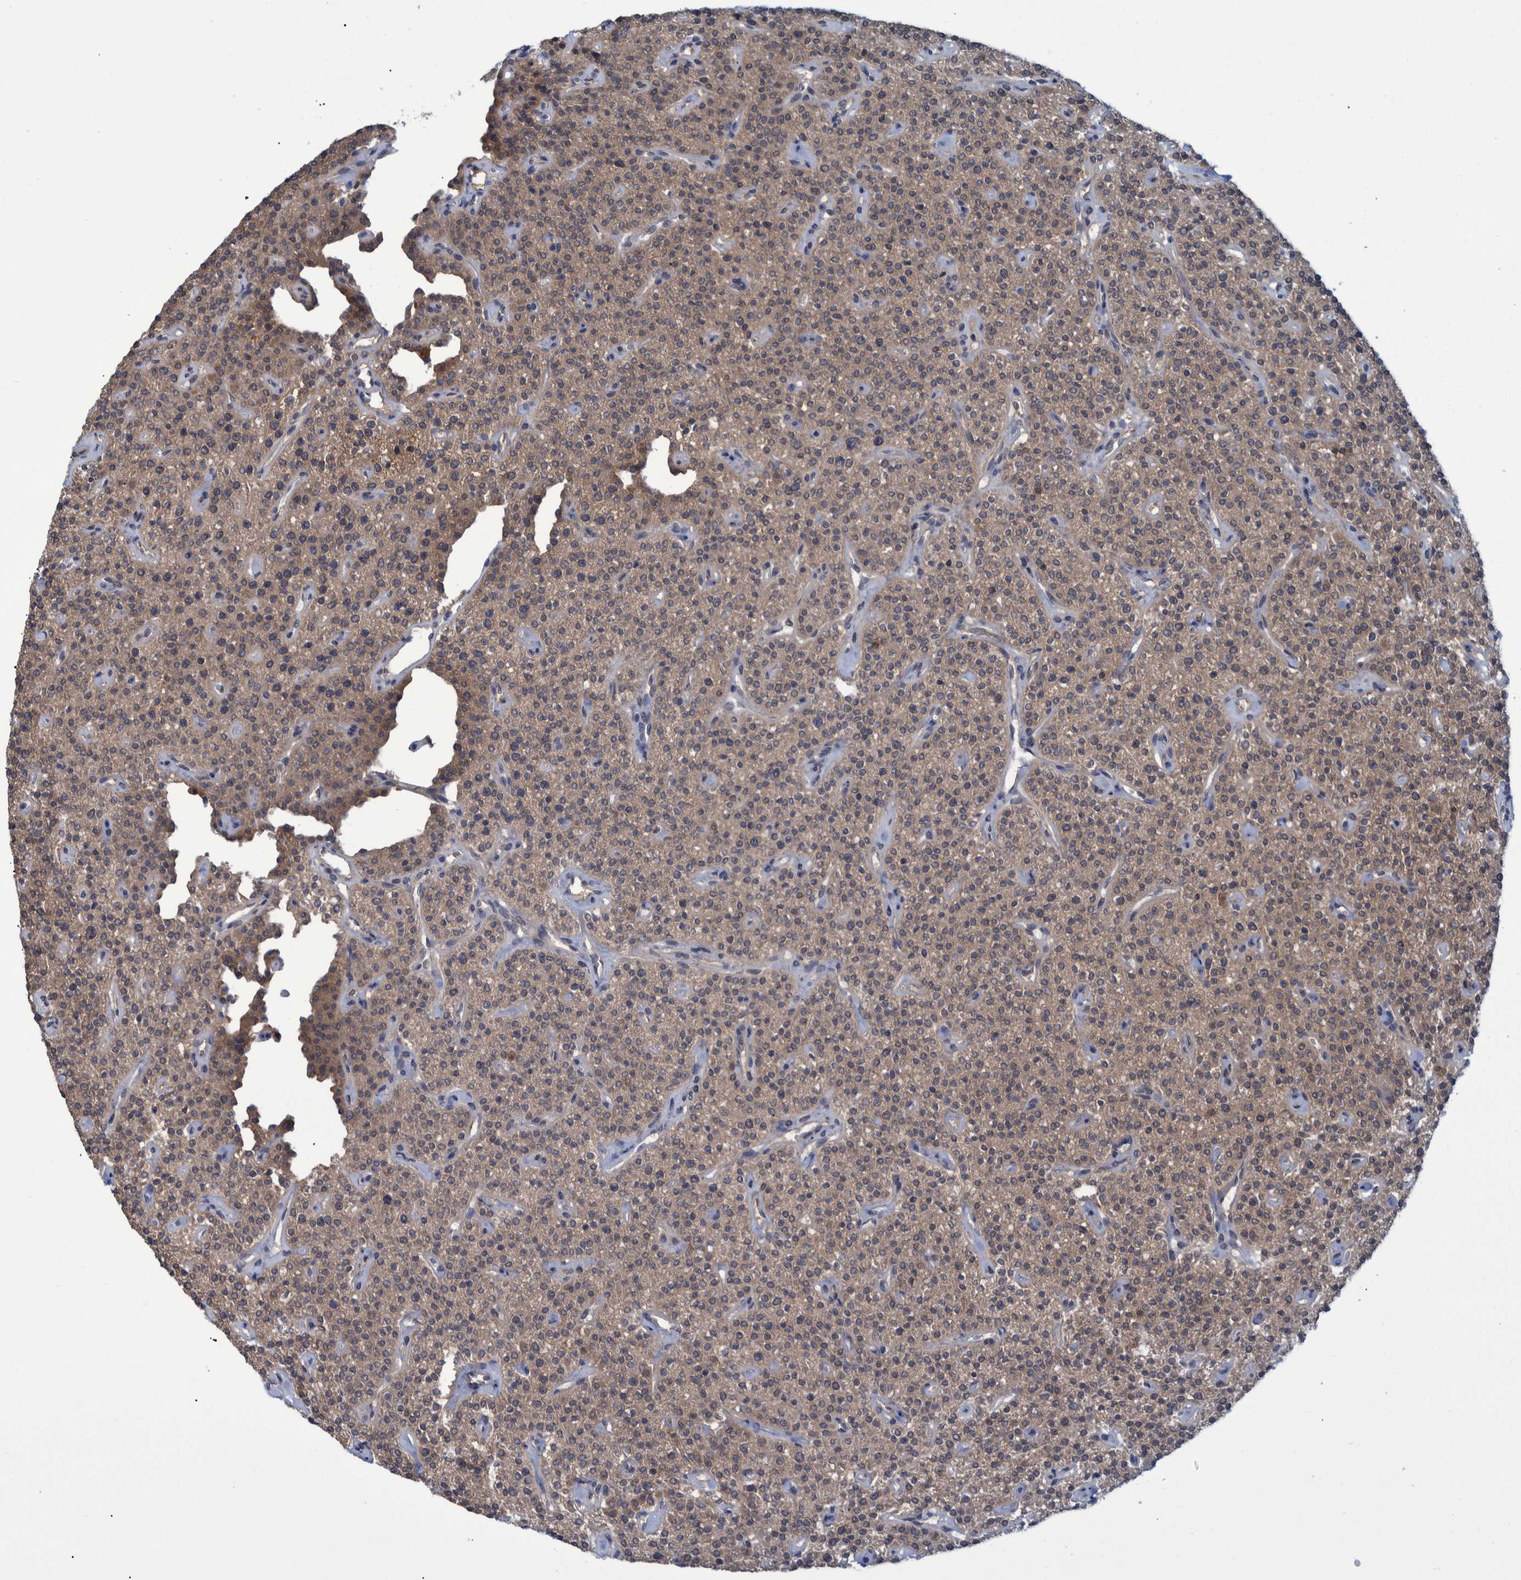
{"staining": {"intensity": "moderate", "quantity": ">75%", "location": "cytoplasmic/membranous"}, "tissue": "parathyroid gland", "cell_type": "Glandular cells", "image_type": "normal", "snomed": [{"axis": "morphology", "description": "Normal tissue, NOS"}, {"axis": "topography", "description": "Parathyroid gland"}], "caption": "This histopathology image demonstrates unremarkable parathyroid gland stained with IHC to label a protein in brown. The cytoplasmic/membranous of glandular cells show moderate positivity for the protein. Nuclei are counter-stained blue.", "gene": "PCYT2", "patient": {"sex": "male", "age": 46}}